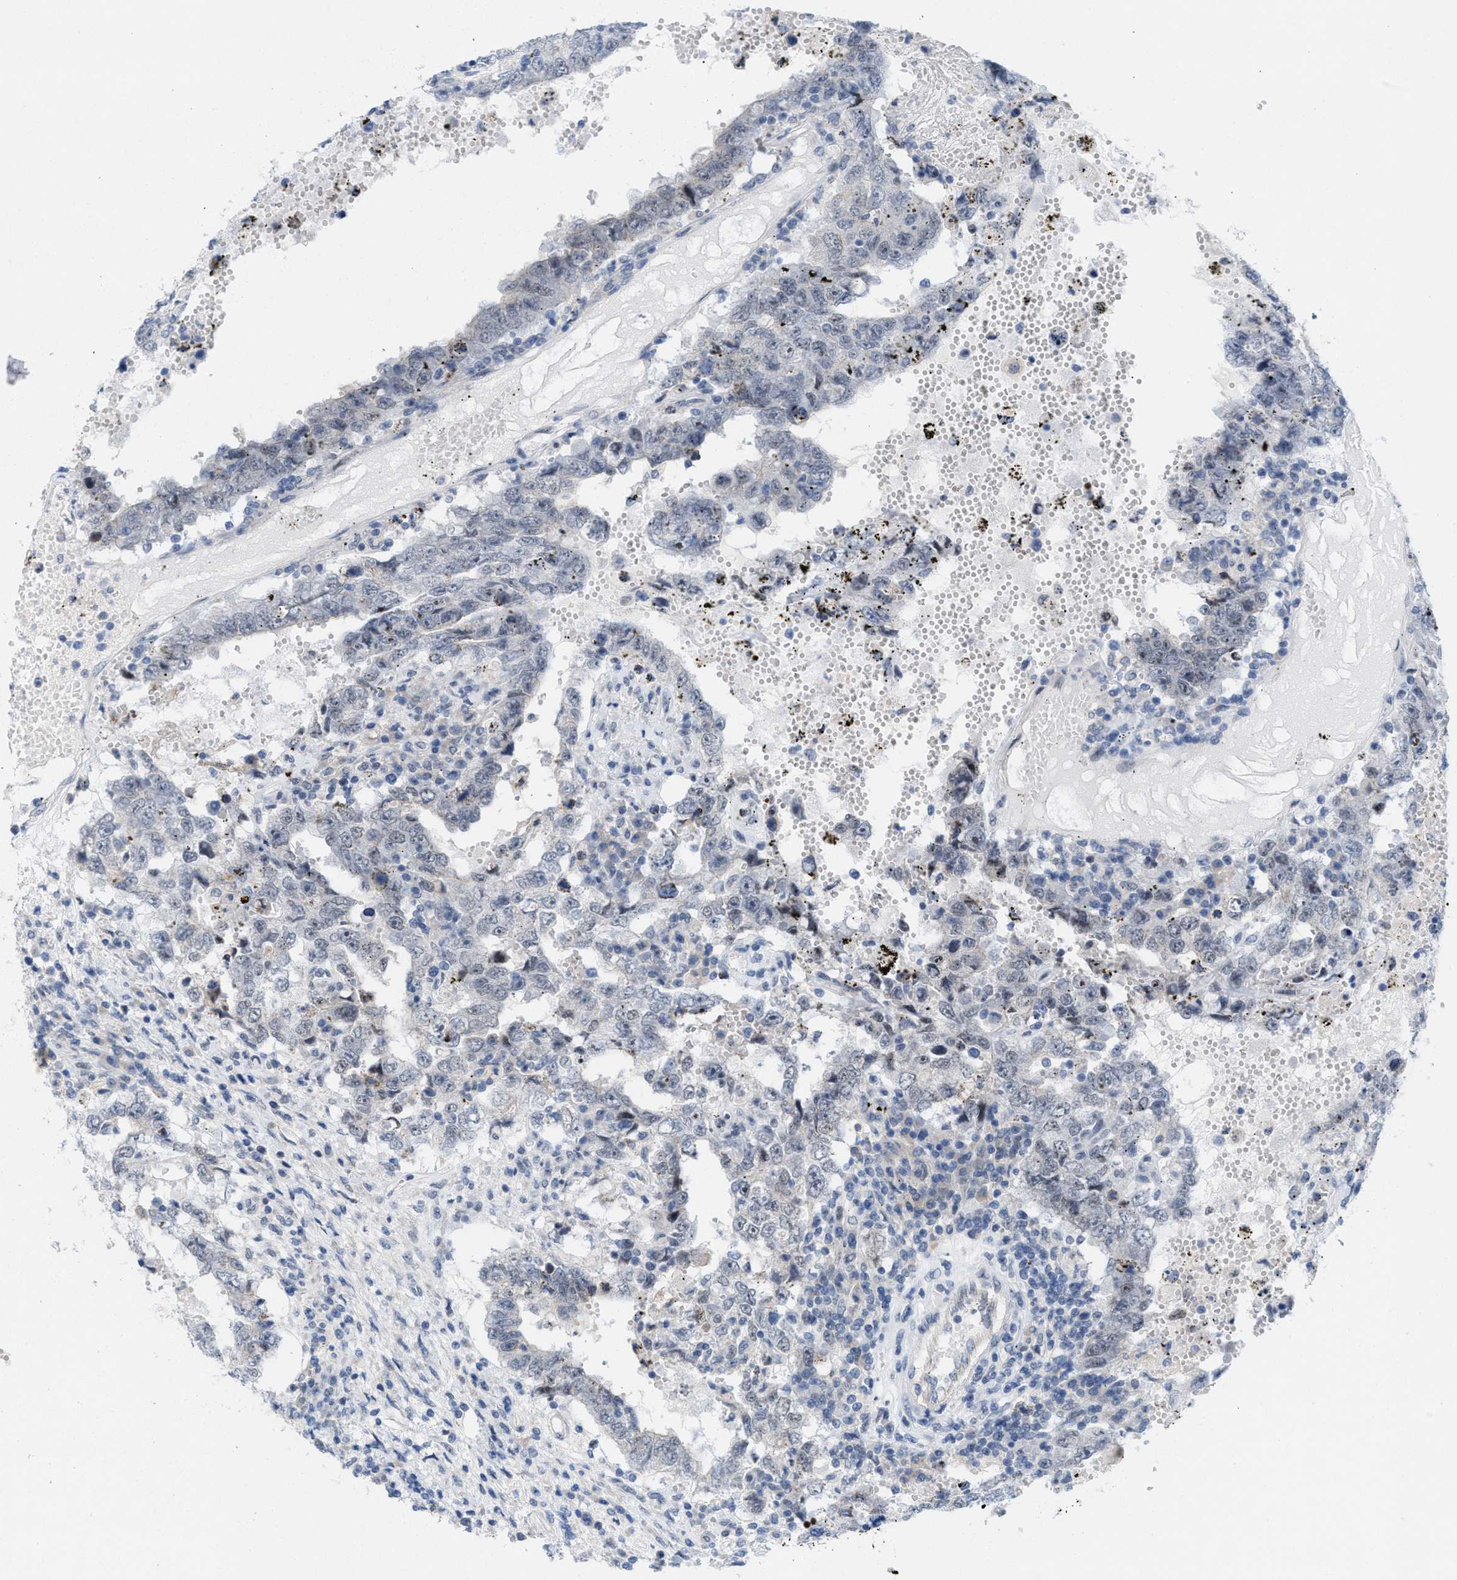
{"staining": {"intensity": "weak", "quantity": "<25%", "location": "nuclear"}, "tissue": "testis cancer", "cell_type": "Tumor cells", "image_type": "cancer", "snomed": [{"axis": "morphology", "description": "Carcinoma, Embryonal, NOS"}, {"axis": "topography", "description": "Testis"}], "caption": "IHC of testis embryonal carcinoma displays no expression in tumor cells.", "gene": "WIPI2", "patient": {"sex": "male", "age": 26}}